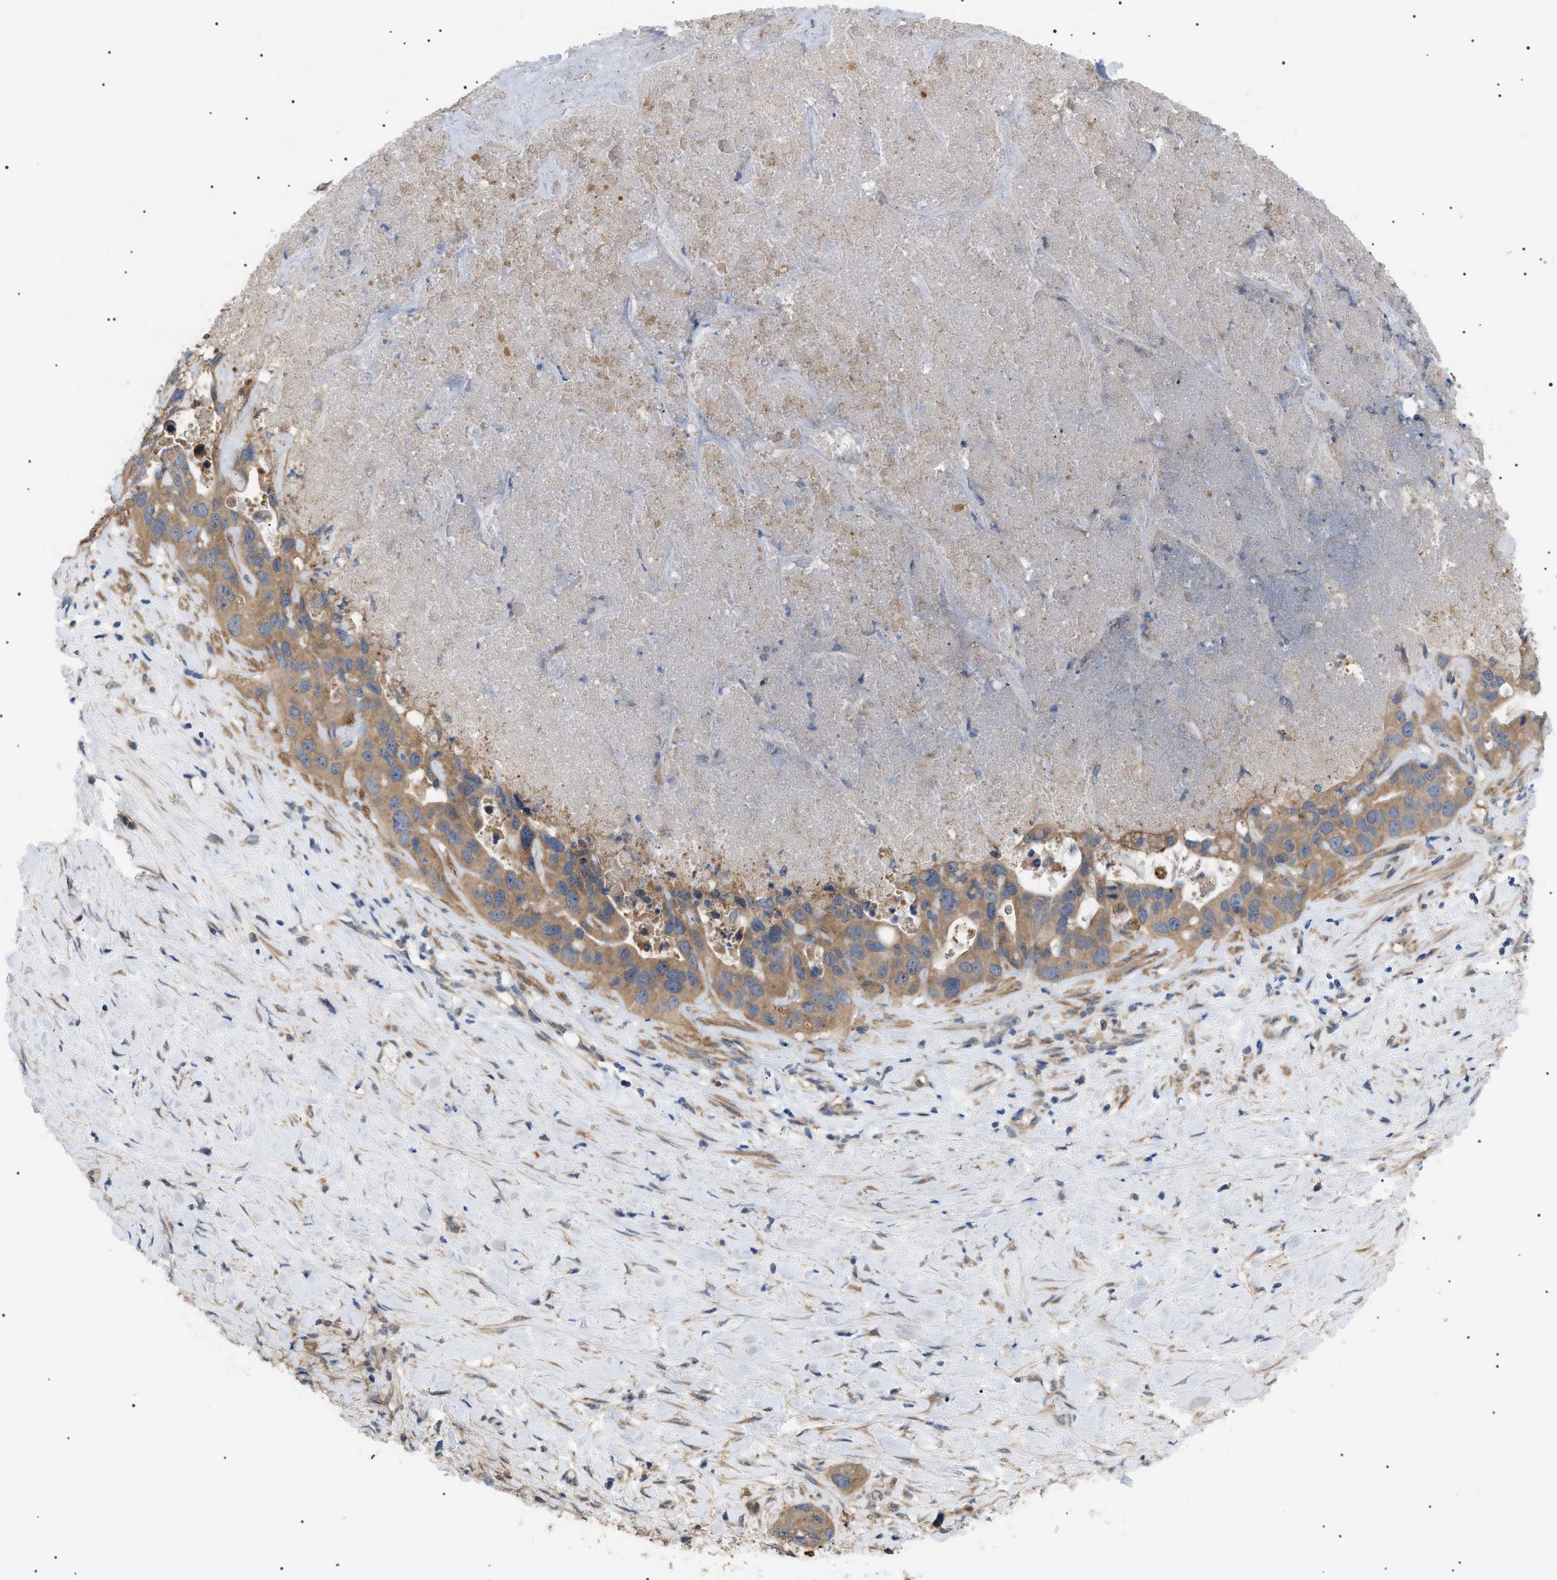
{"staining": {"intensity": "moderate", "quantity": ">75%", "location": "cytoplasmic/membranous"}, "tissue": "liver cancer", "cell_type": "Tumor cells", "image_type": "cancer", "snomed": [{"axis": "morphology", "description": "Cholangiocarcinoma"}, {"axis": "topography", "description": "Liver"}], "caption": "Protein staining of liver cancer tissue demonstrates moderate cytoplasmic/membranous positivity in about >75% of tumor cells. (brown staining indicates protein expression, while blue staining denotes nuclei).", "gene": "IRS2", "patient": {"sex": "female", "age": 65}}